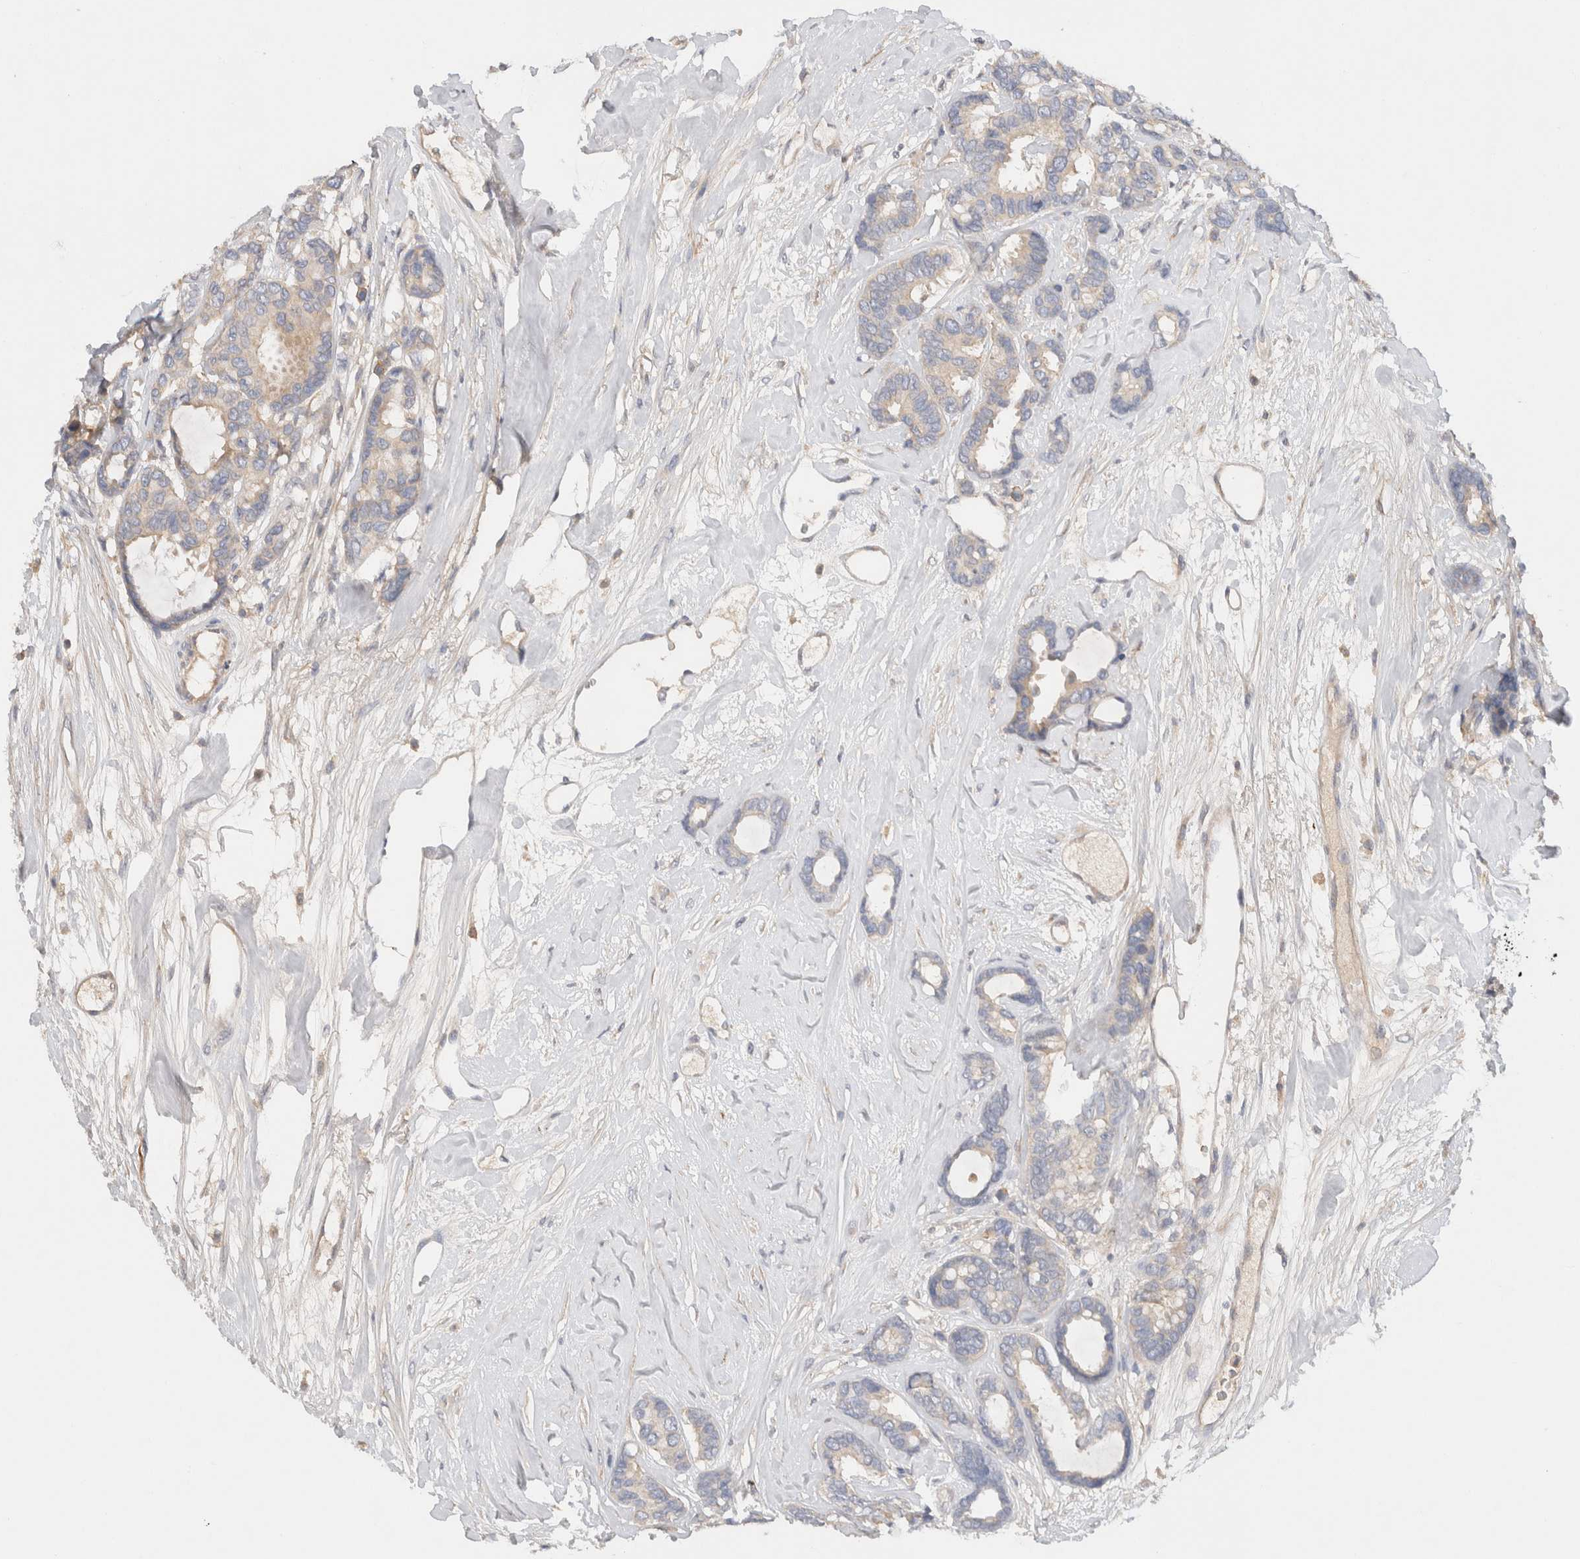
{"staining": {"intensity": "weak", "quantity": "<25%", "location": "cytoplasmic/membranous"}, "tissue": "breast cancer", "cell_type": "Tumor cells", "image_type": "cancer", "snomed": [{"axis": "morphology", "description": "Duct carcinoma"}, {"axis": "topography", "description": "Breast"}], "caption": "Immunohistochemistry (IHC) photomicrograph of neoplastic tissue: breast cancer stained with DAB demonstrates no significant protein positivity in tumor cells.", "gene": "SGK3", "patient": {"sex": "female", "age": 87}}